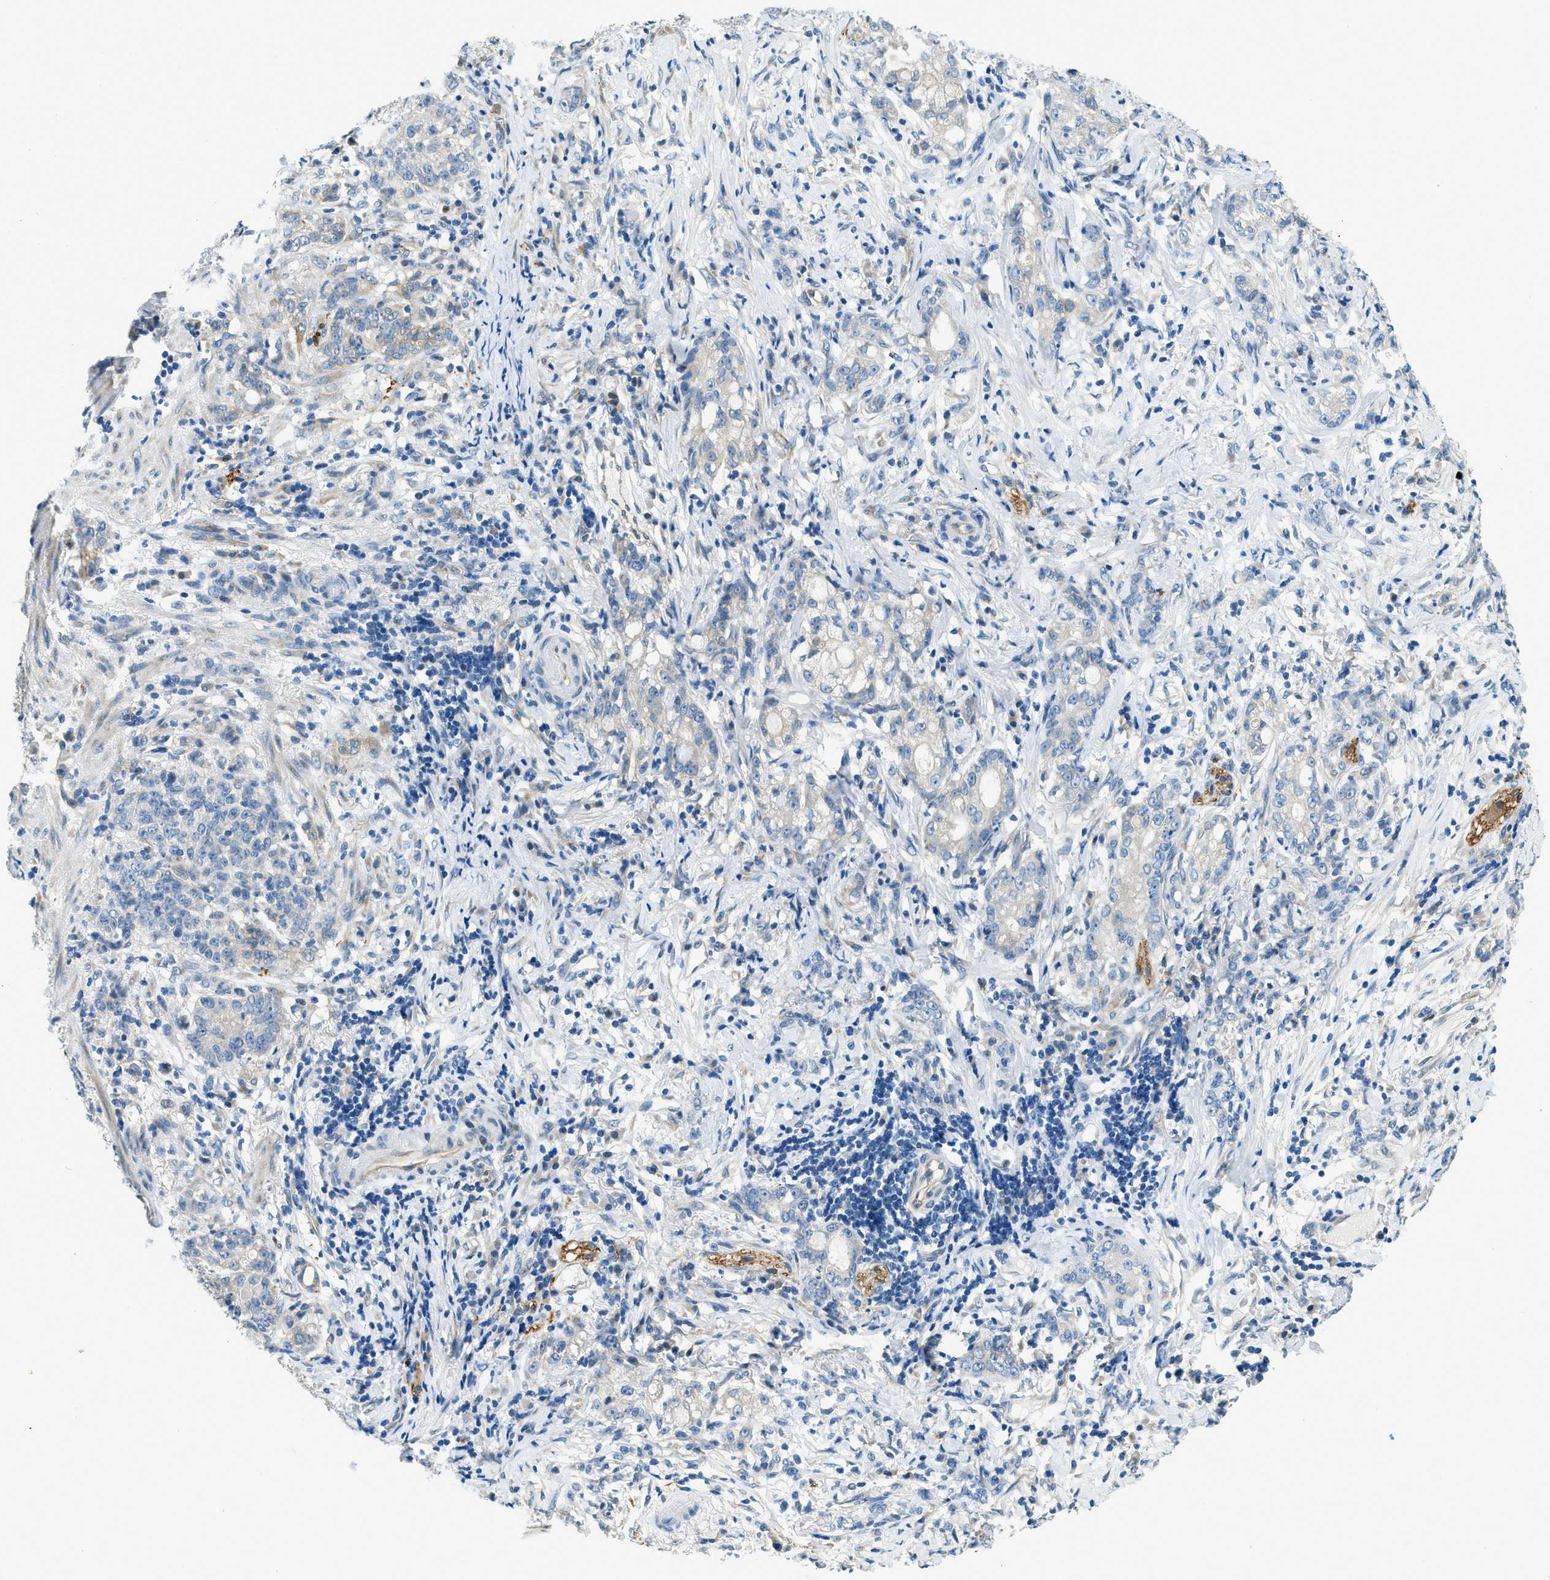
{"staining": {"intensity": "negative", "quantity": "none", "location": "none"}, "tissue": "stomach cancer", "cell_type": "Tumor cells", "image_type": "cancer", "snomed": [{"axis": "morphology", "description": "Adenocarcinoma, NOS"}, {"axis": "topography", "description": "Stomach, lower"}], "caption": "Immunohistochemistry micrograph of neoplastic tissue: adenocarcinoma (stomach) stained with DAB reveals no significant protein positivity in tumor cells. The staining is performed using DAB brown chromogen with nuclei counter-stained in using hematoxylin.", "gene": "ZNF367", "patient": {"sex": "male", "age": 88}}